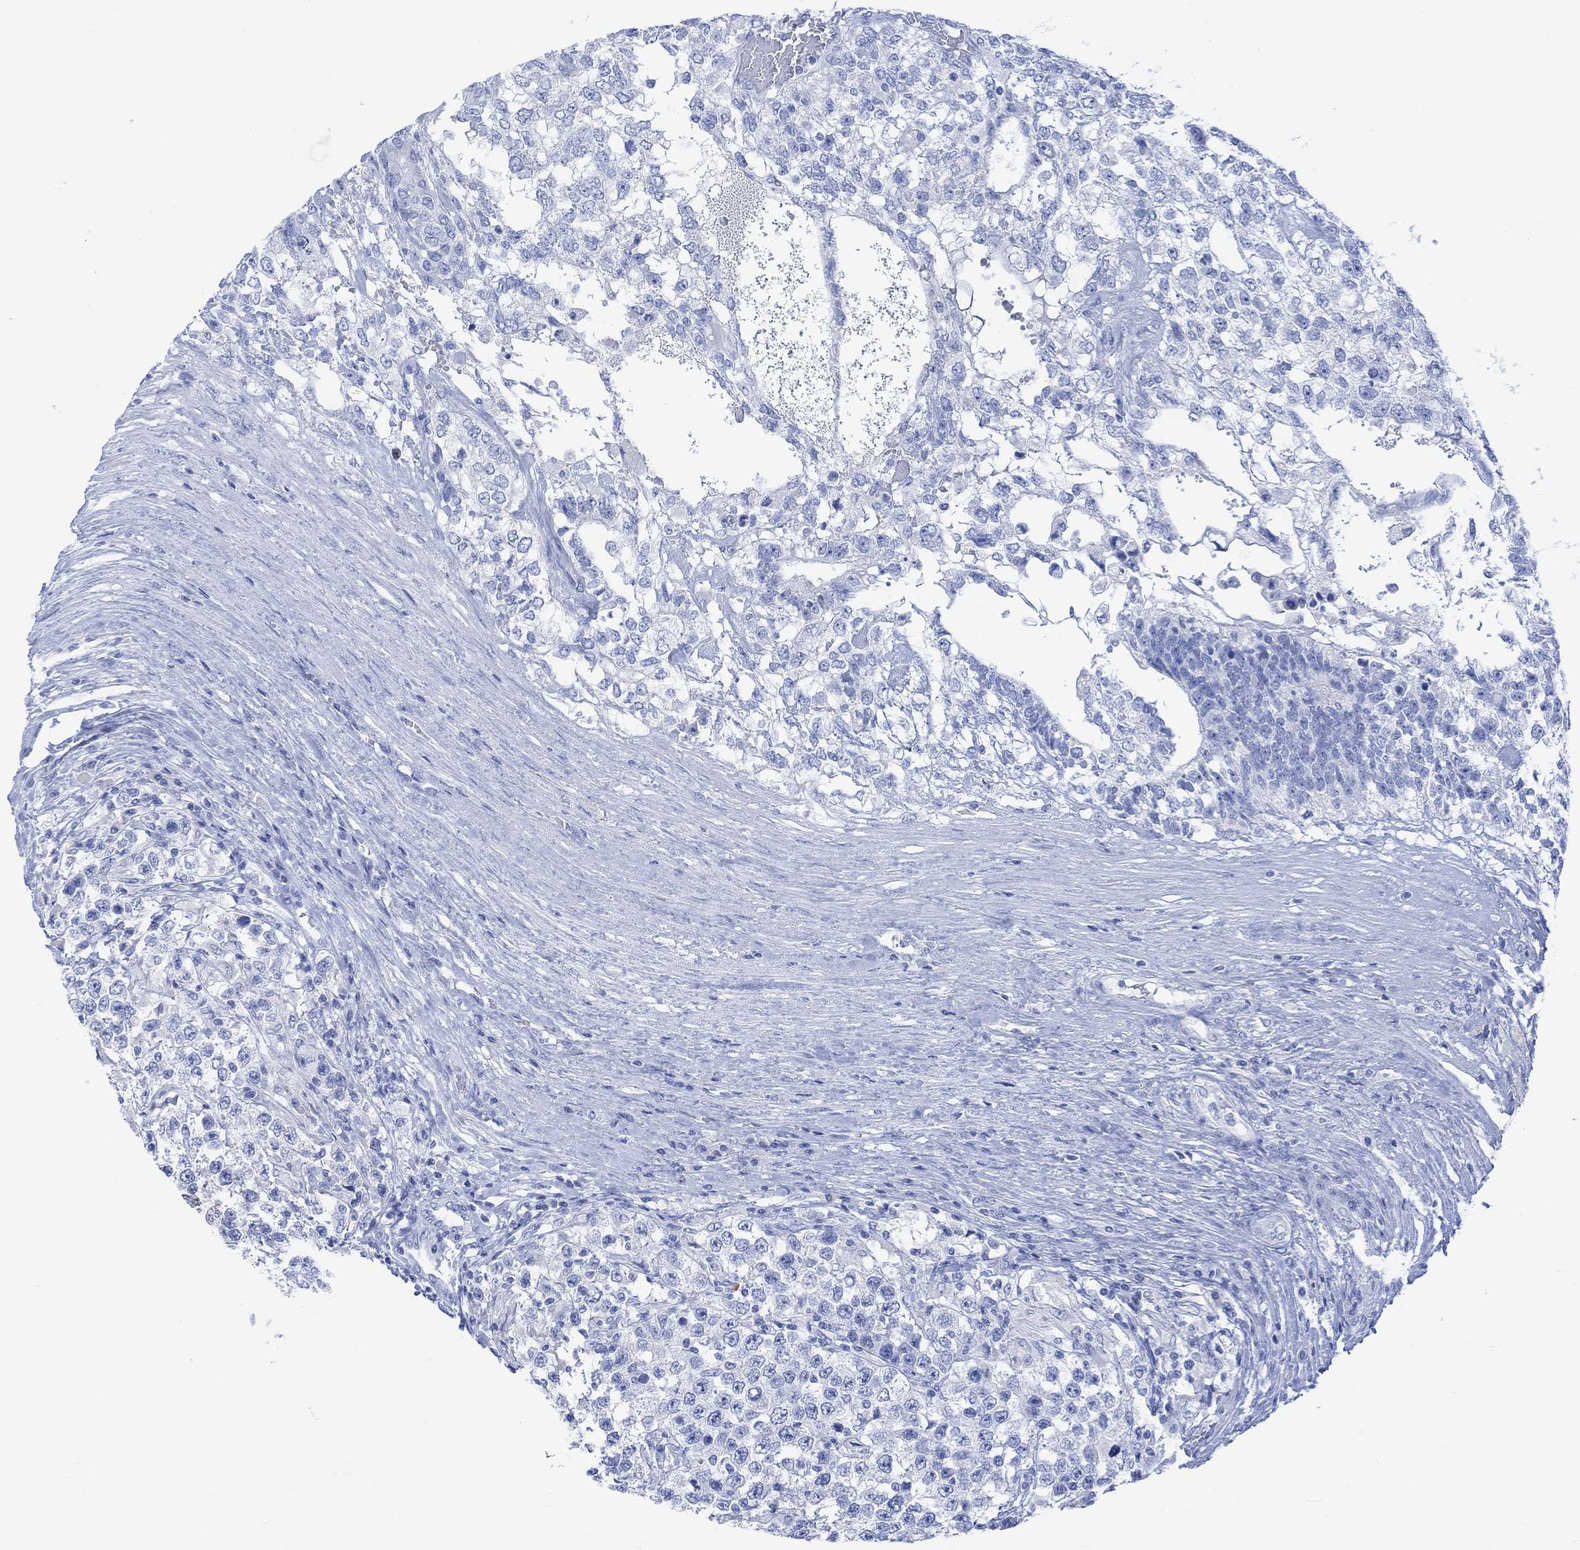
{"staining": {"intensity": "negative", "quantity": "none", "location": "none"}, "tissue": "testis cancer", "cell_type": "Tumor cells", "image_type": "cancer", "snomed": [{"axis": "morphology", "description": "Seminoma, NOS"}, {"axis": "morphology", "description": "Carcinoma, Embryonal, NOS"}, {"axis": "topography", "description": "Testis"}], "caption": "The micrograph reveals no staining of tumor cells in testis cancer. The staining was performed using DAB to visualize the protein expression in brown, while the nuclei were stained in blue with hematoxylin (Magnification: 20x).", "gene": "CALCA", "patient": {"sex": "male", "age": 41}}